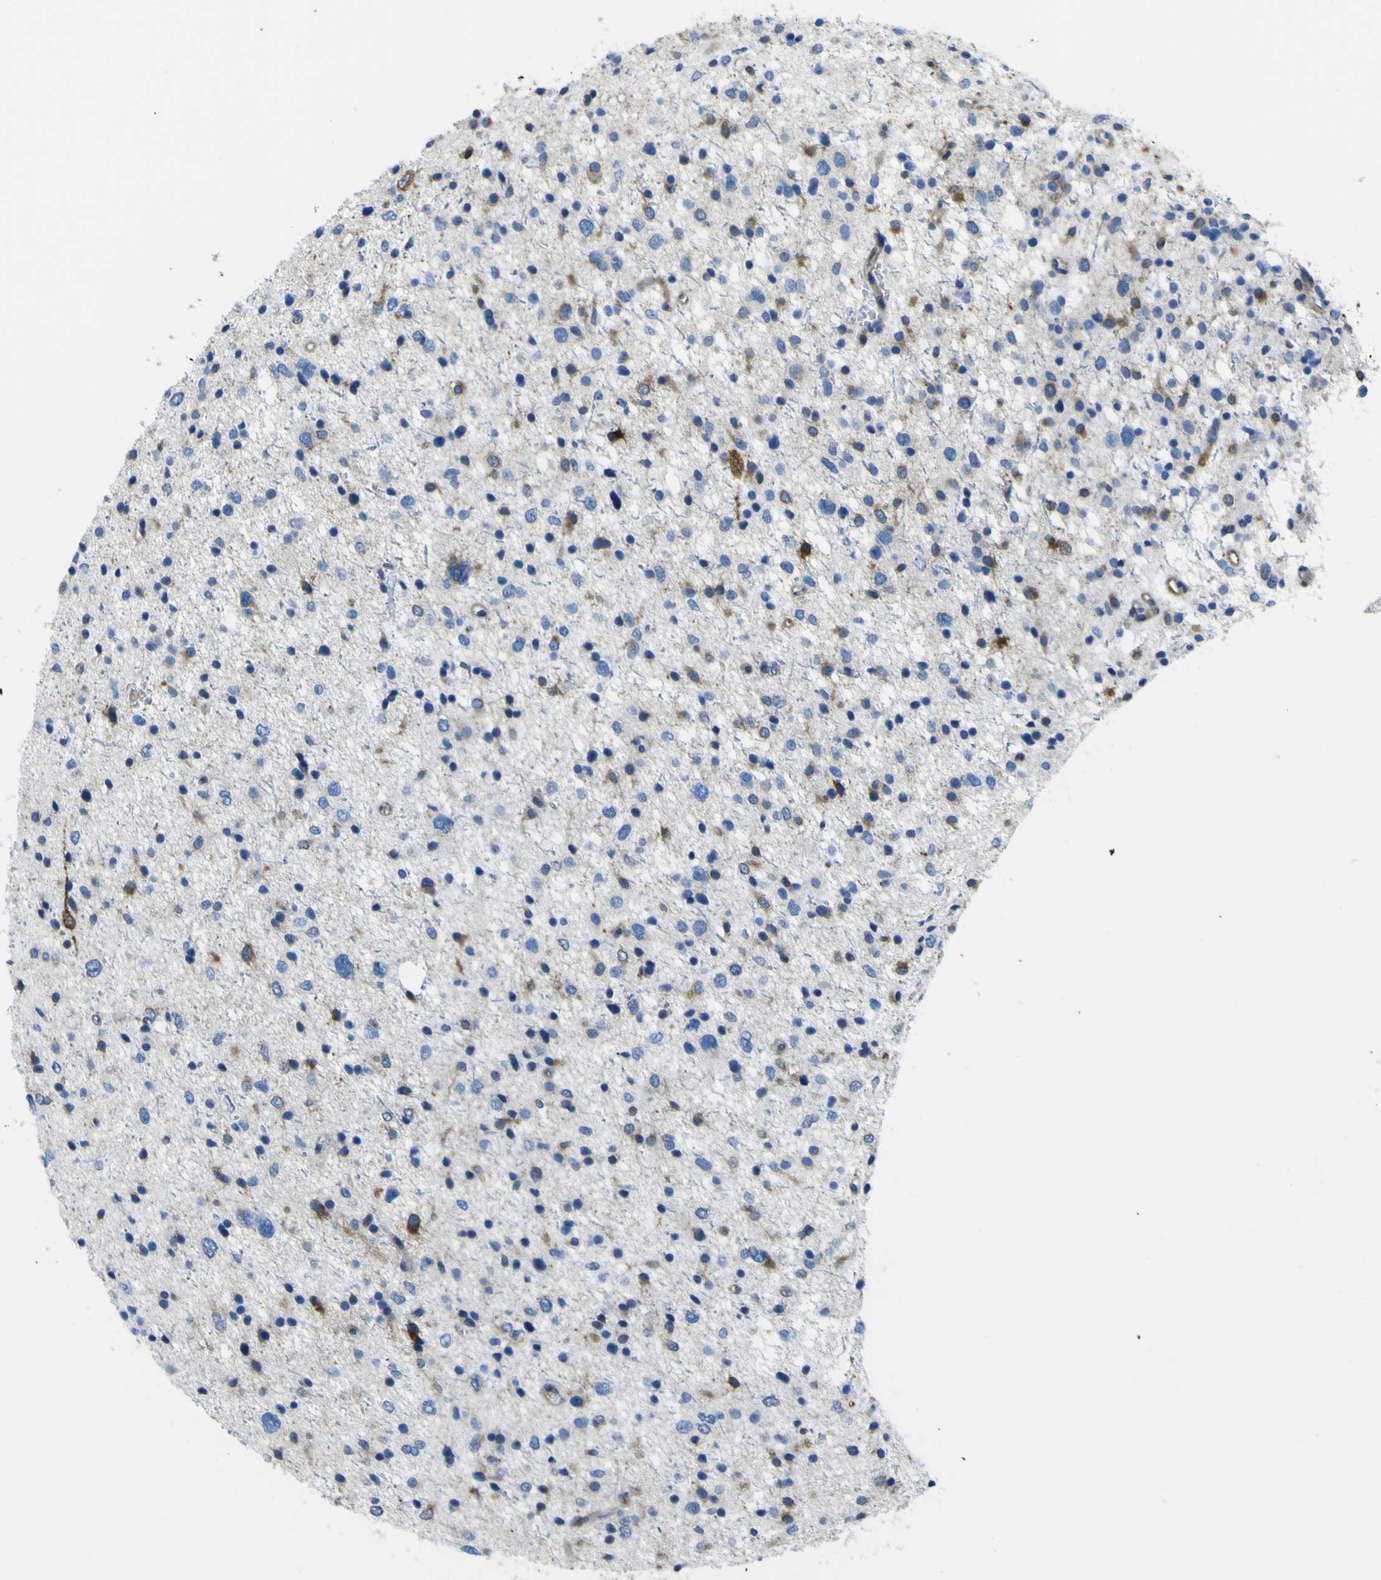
{"staining": {"intensity": "moderate", "quantity": "25%-75%", "location": "cytoplasmic/membranous"}, "tissue": "glioma", "cell_type": "Tumor cells", "image_type": "cancer", "snomed": [{"axis": "morphology", "description": "Glioma, malignant, Low grade"}, {"axis": "topography", "description": "Brain"}], "caption": "Immunohistochemistry (IHC) (DAB (3,3'-diaminobenzidine)) staining of human low-grade glioma (malignant) reveals moderate cytoplasmic/membranous protein expression in approximately 25%-75% of tumor cells. (brown staining indicates protein expression, while blue staining denotes nuclei).", "gene": "STIM1", "patient": {"sex": "female", "age": 37}}